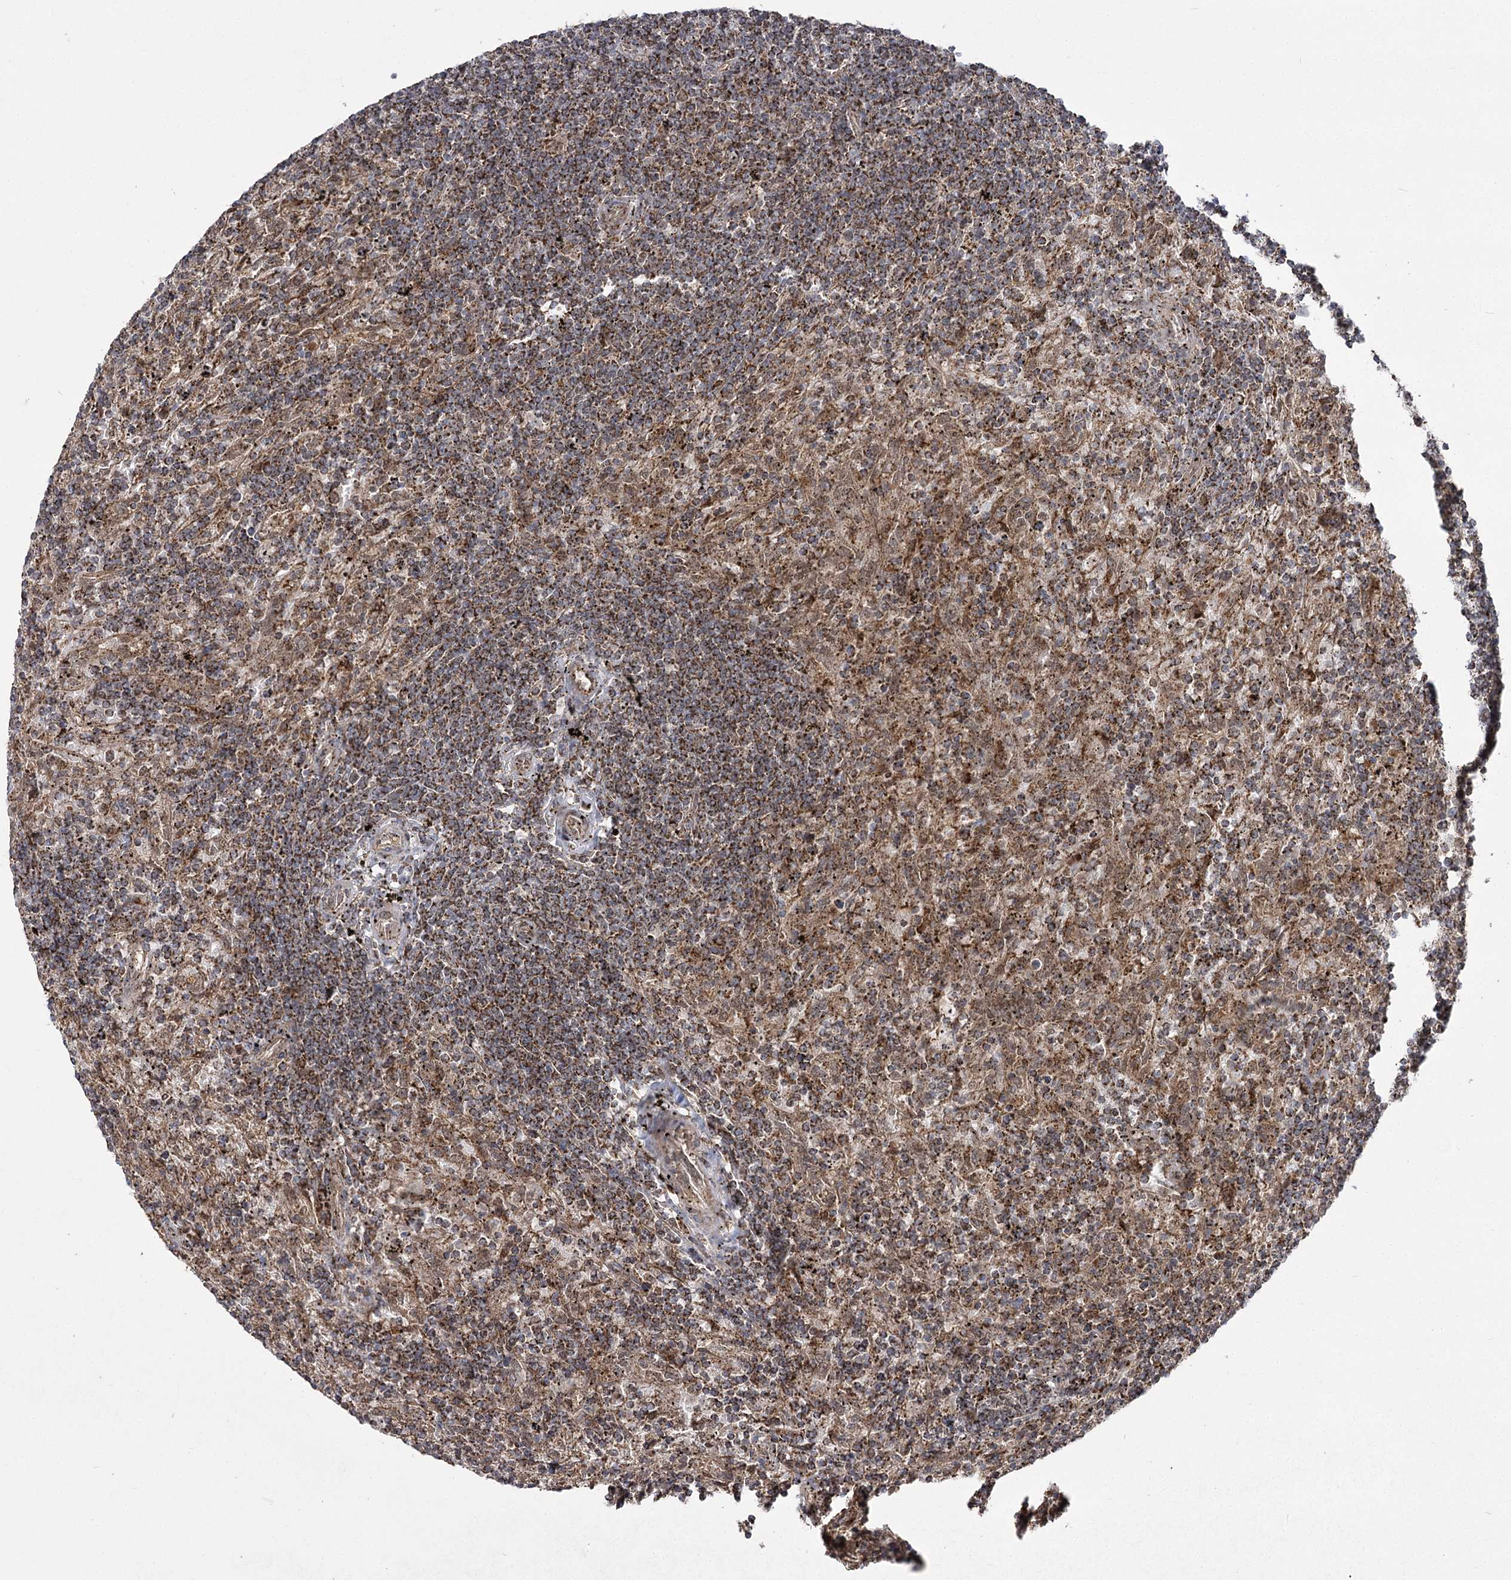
{"staining": {"intensity": "moderate", "quantity": ">75%", "location": "cytoplasmic/membranous,nuclear"}, "tissue": "lymphoma", "cell_type": "Tumor cells", "image_type": "cancer", "snomed": [{"axis": "morphology", "description": "Malignant lymphoma, non-Hodgkin's type, Low grade"}, {"axis": "topography", "description": "Spleen"}], "caption": "Lymphoma stained with a brown dye exhibits moderate cytoplasmic/membranous and nuclear positive staining in about >75% of tumor cells.", "gene": "SLC4A1AP", "patient": {"sex": "male", "age": 76}}